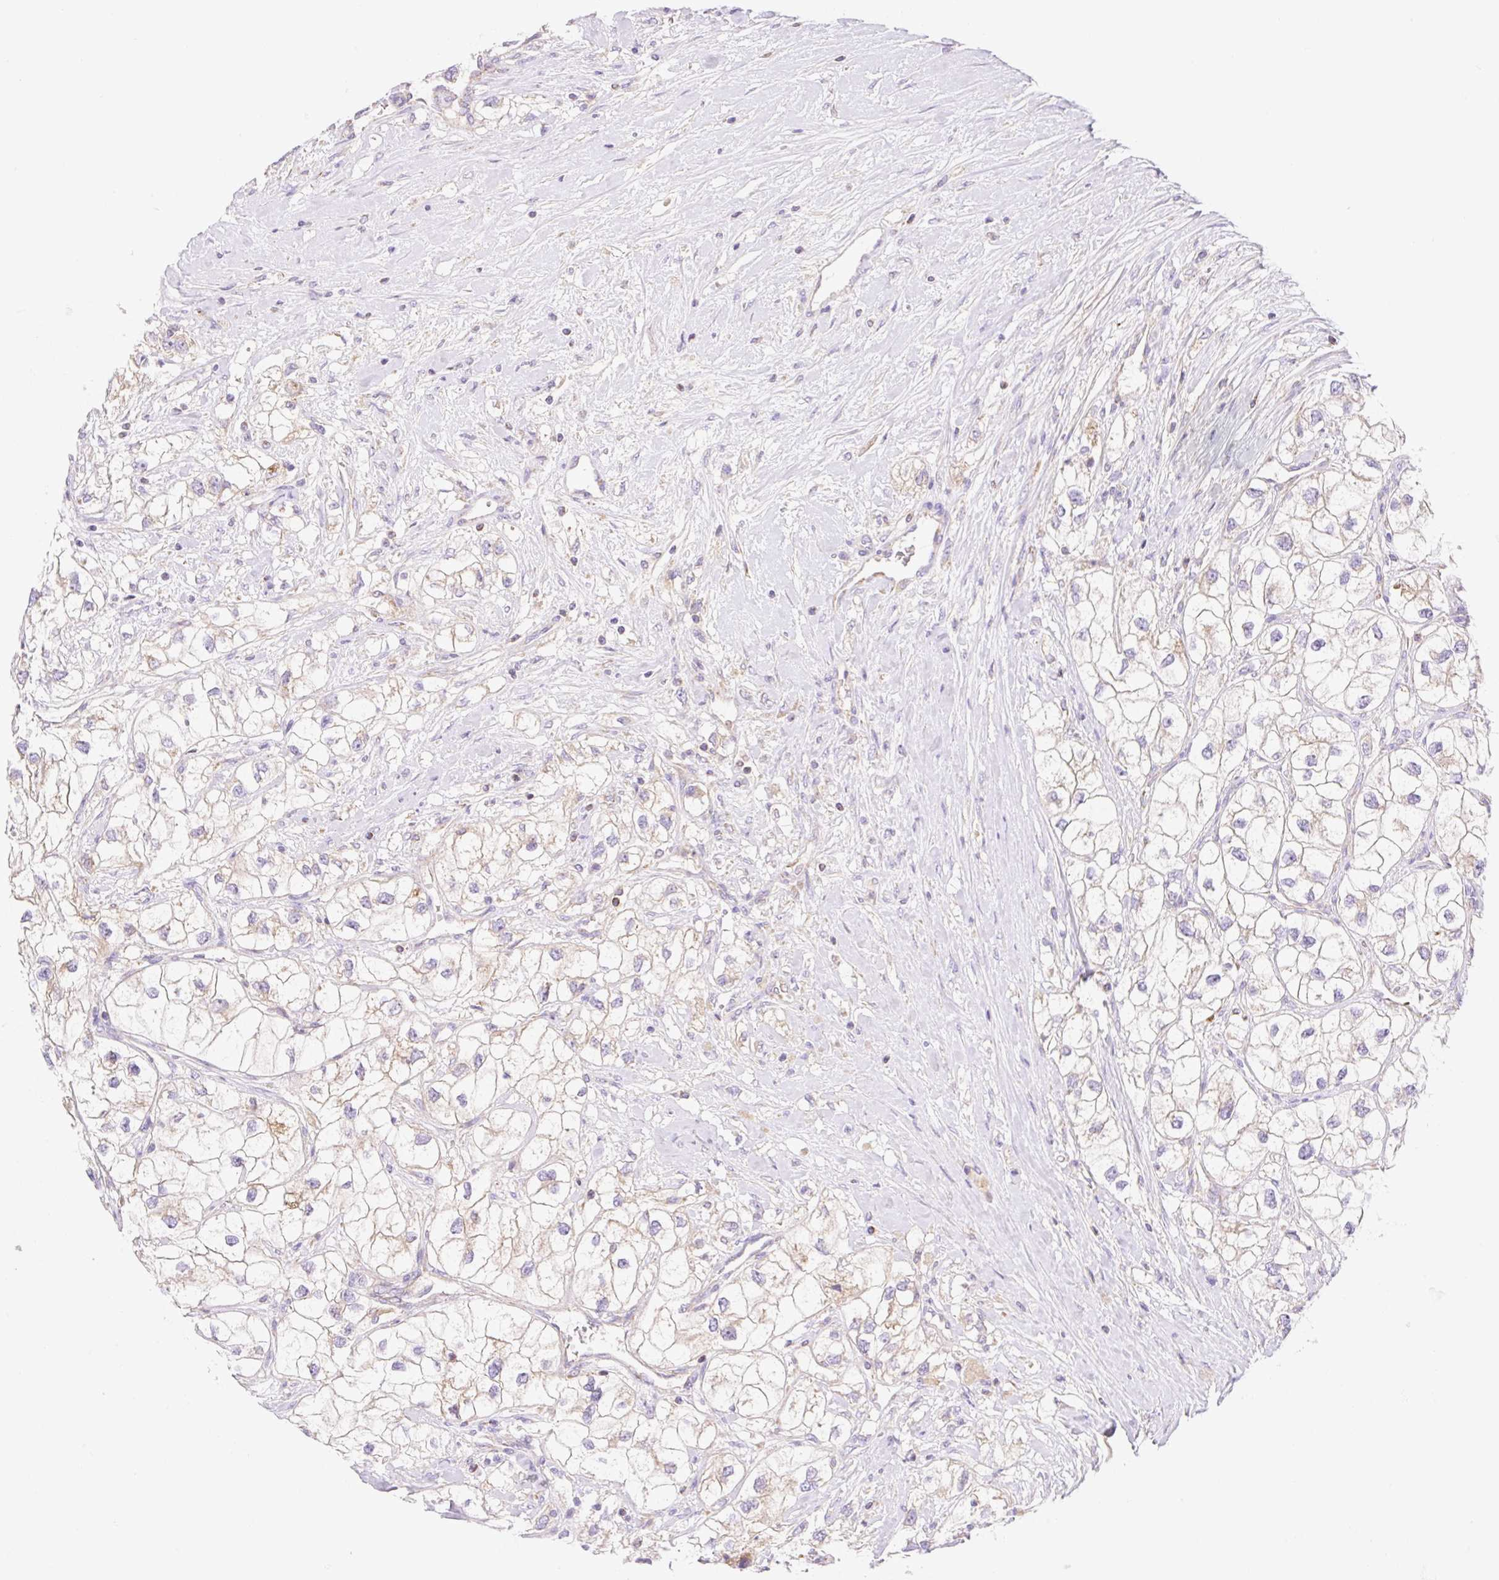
{"staining": {"intensity": "negative", "quantity": "none", "location": "none"}, "tissue": "renal cancer", "cell_type": "Tumor cells", "image_type": "cancer", "snomed": [{"axis": "morphology", "description": "Adenocarcinoma, NOS"}, {"axis": "topography", "description": "Kidney"}], "caption": "This is an IHC micrograph of human renal adenocarcinoma. There is no positivity in tumor cells.", "gene": "ETNK2", "patient": {"sex": "male", "age": 59}}